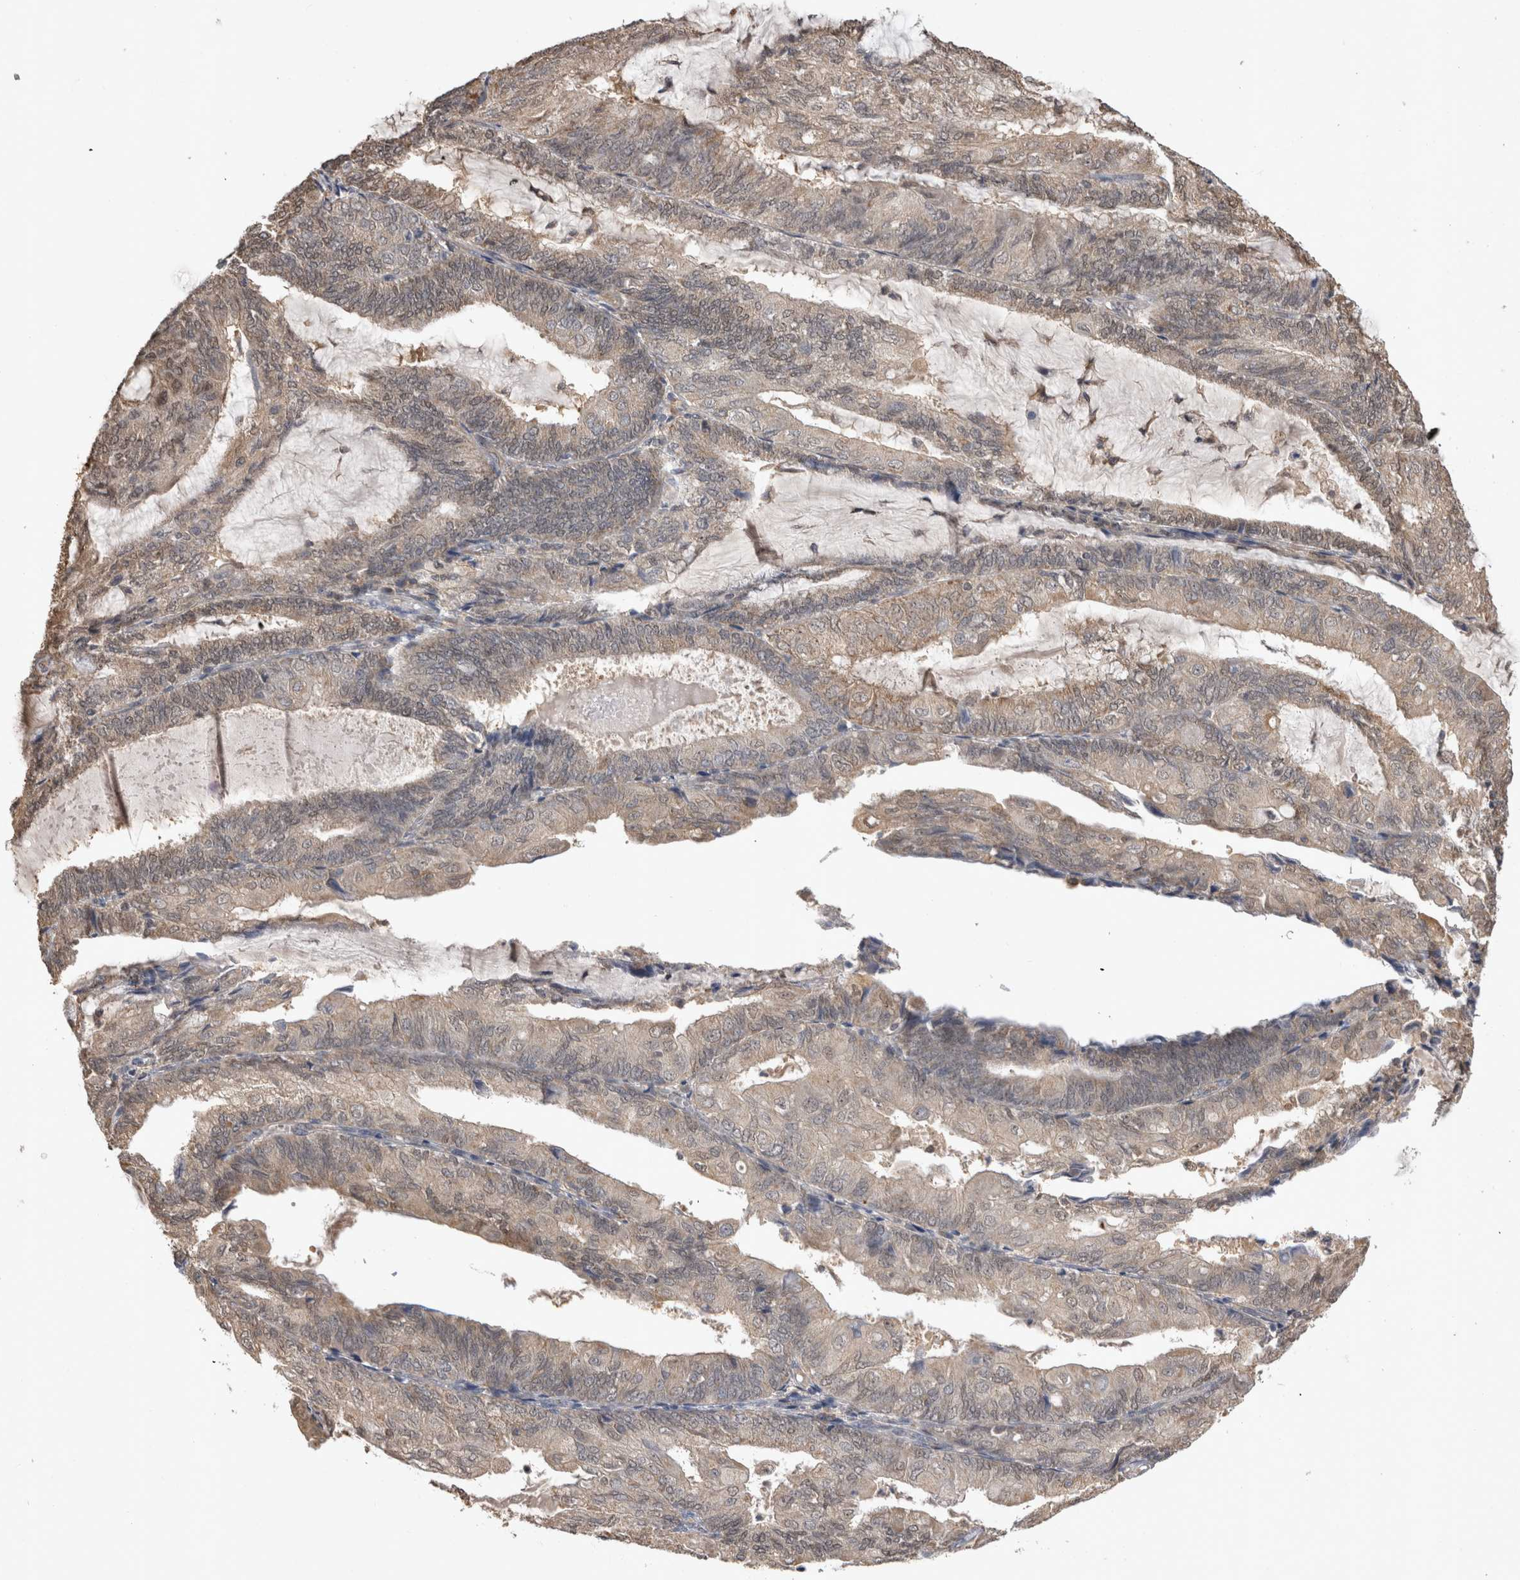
{"staining": {"intensity": "negative", "quantity": "none", "location": "none"}, "tissue": "endometrial cancer", "cell_type": "Tumor cells", "image_type": "cancer", "snomed": [{"axis": "morphology", "description": "Adenocarcinoma, NOS"}, {"axis": "topography", "description": "Endometrium"}], "caption": "The photomicrograph shows no staining of tumor cells in endometrial cancer (adenocarcinoma).", "gene": "PREP", "patient": {"sex": "female", "age": 81}}